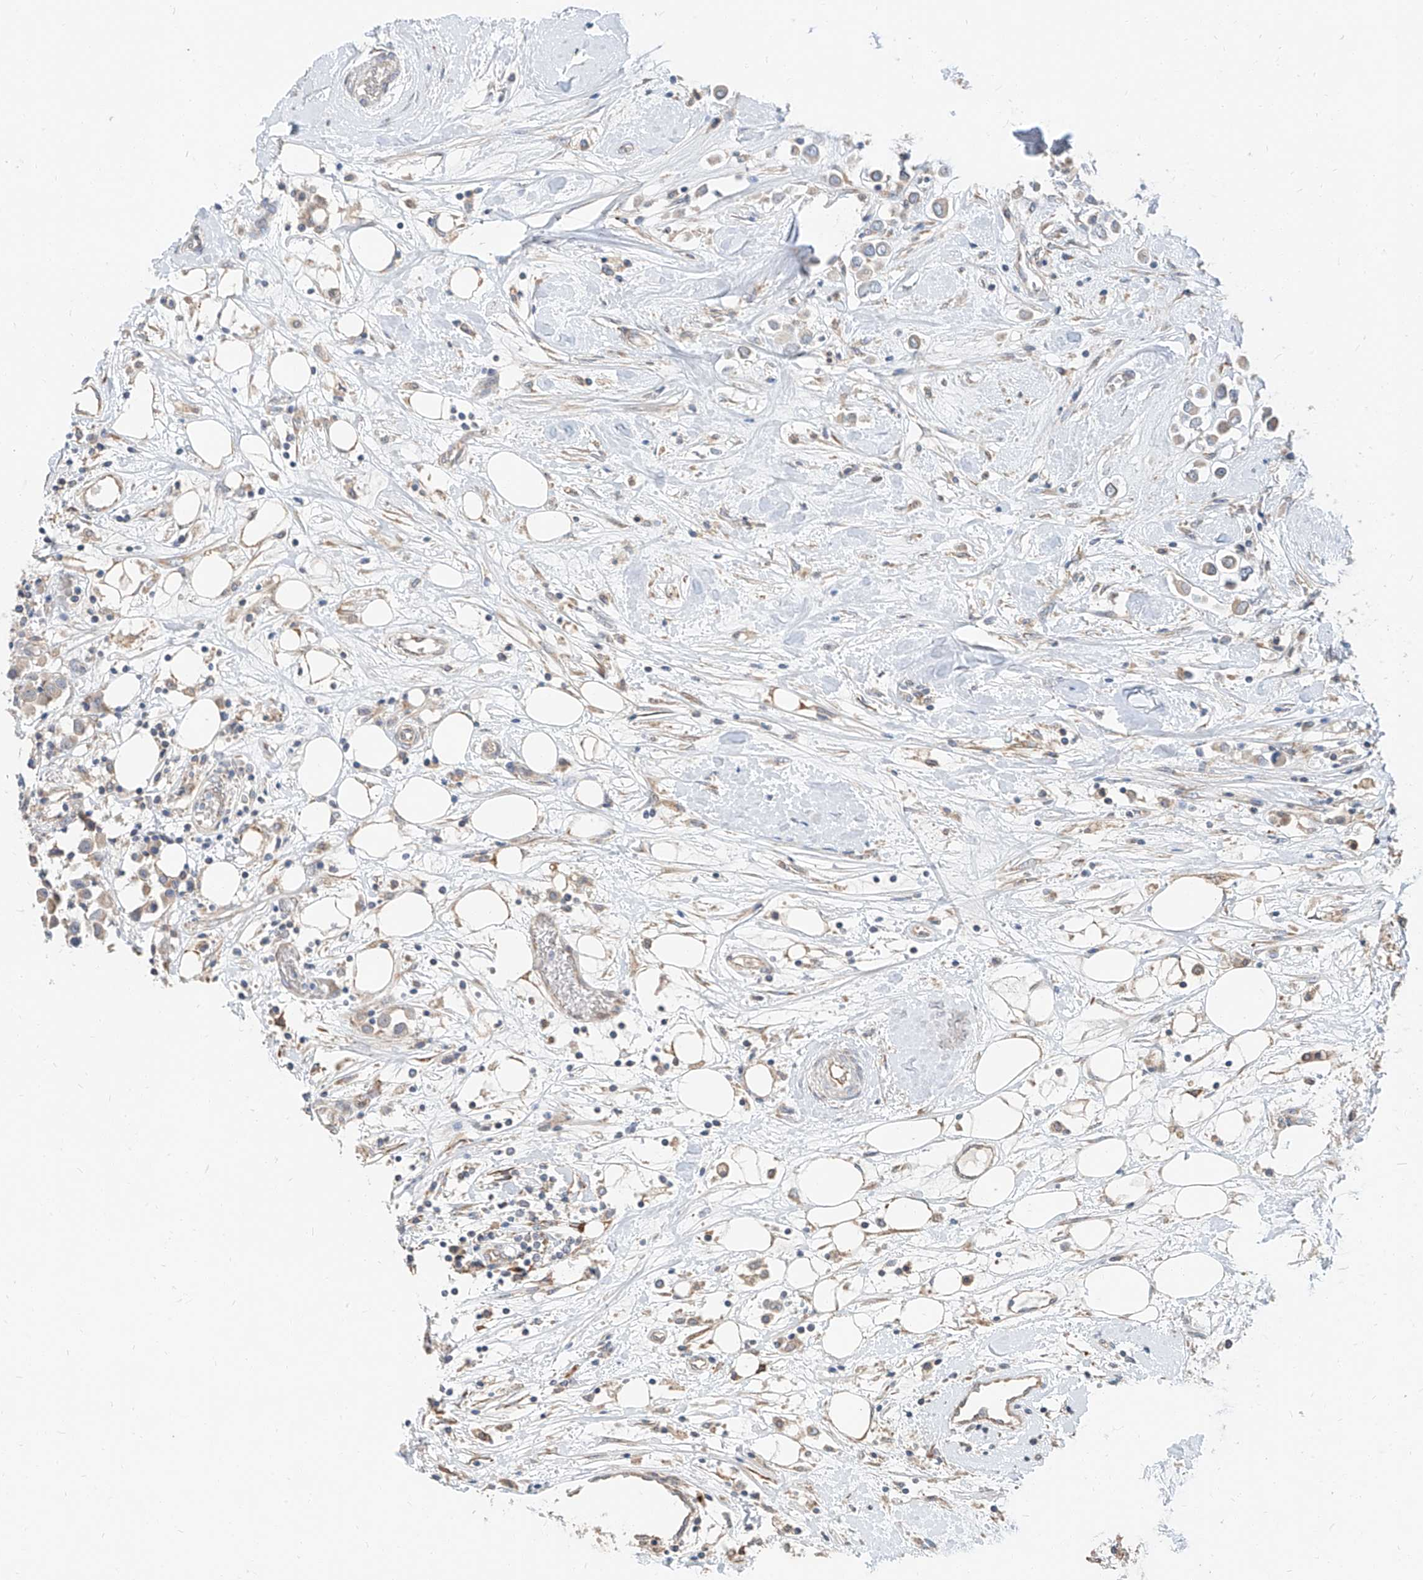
{"staining": {"intensity": "weak", "quantity": "25%-75%", "location": "cytoplasmic/membranous"}, "tissue": "breast cancer", "cell_type": "Tumor cells", "image_type": "cancer", "snomed": [{"axis": "morphology", "description": "Duct carcinoma"}, {"axis": "topography", "description": "Breast"}], "caption": "Weak cytoplasmic/membranous positivity is seen in about 25%-75% of tumor cells in breast cancer. The staining was performed using DAB, with brown indicating positive protein expression. Nuclei are stained blue with hematoxylin.", "gene": "STX19", "patient": {"sex": "female", "age": 61}}